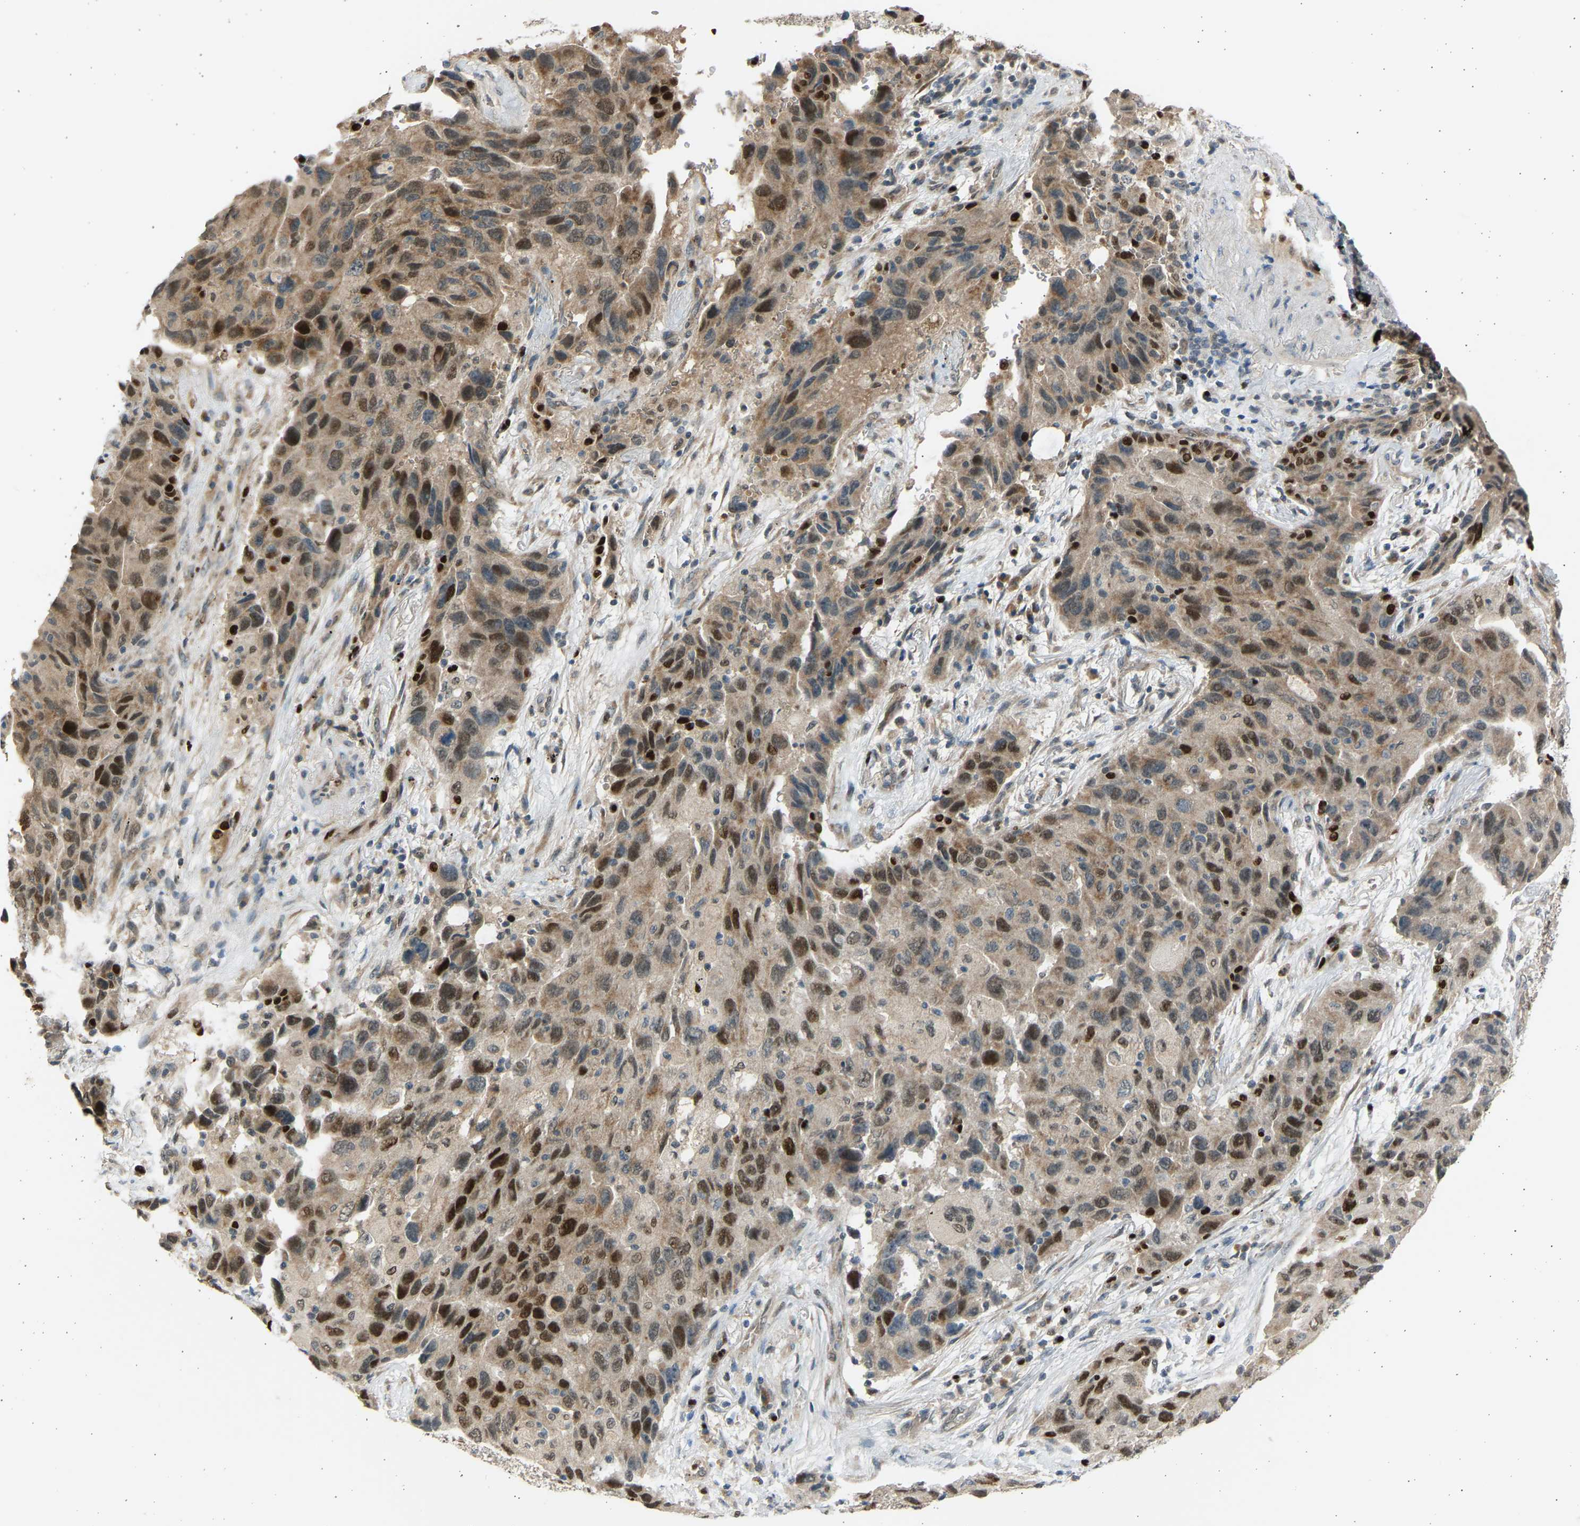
{"staining": {"intensity": "strong", "quantity": ">75%", "location": "cytoplasmic/membranous,nuclear"}, "tissue": "lung cancer", "cell_type": "Tumor cells", "image_type": "cancer", "snomed": [{"axis": "morphology", "description": "Adenocarcinoma, NOS"}, {"axis": "topography", "description": "Lung"}], "caption": "Human lung cancer stained for a protein (brown) shows strong cytoplasmic/membranous and nuclear positive expression in approximately >75% of tumor cells.", "gene": "BIRC2", "patient": {"sex": "female", "age": 65}}